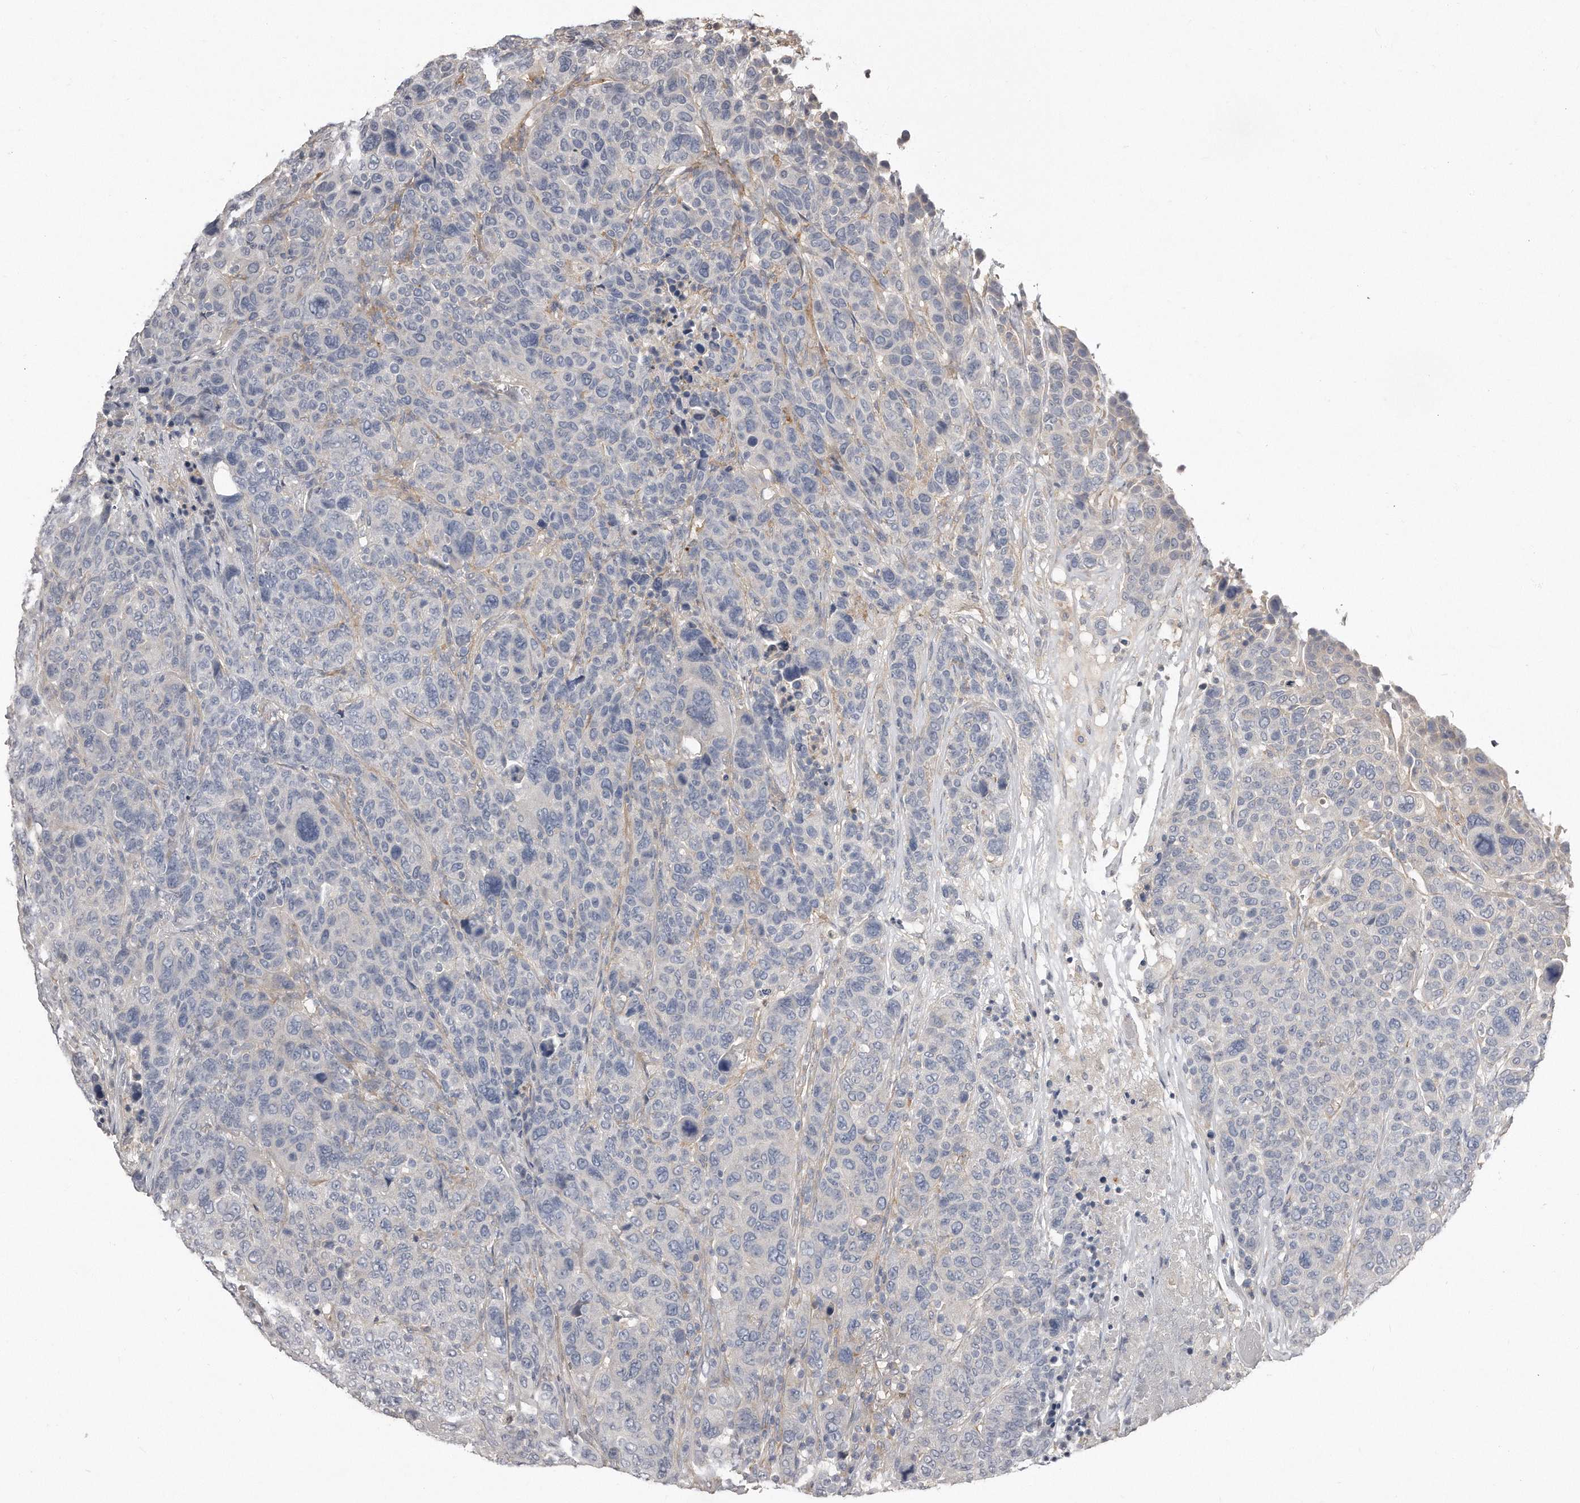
{"staining": {"intensity": "negative", "quantity": "none", "location": "none"}, "tissue": "breast cancer", "cell_type": "Tumor cells", "image_type": "cancer", "snomed": [{"axis": "morphology", "description": "Duct carcinoma"}, {"axis": "topography", "description": "Breast"}], "caption": "Breast intraductal carcinoma was stained to show a protein in brown. There is no significant expression in tumor cells.", "gene": "LMOD1", "patient": {"sex": "female", "age": 37}}